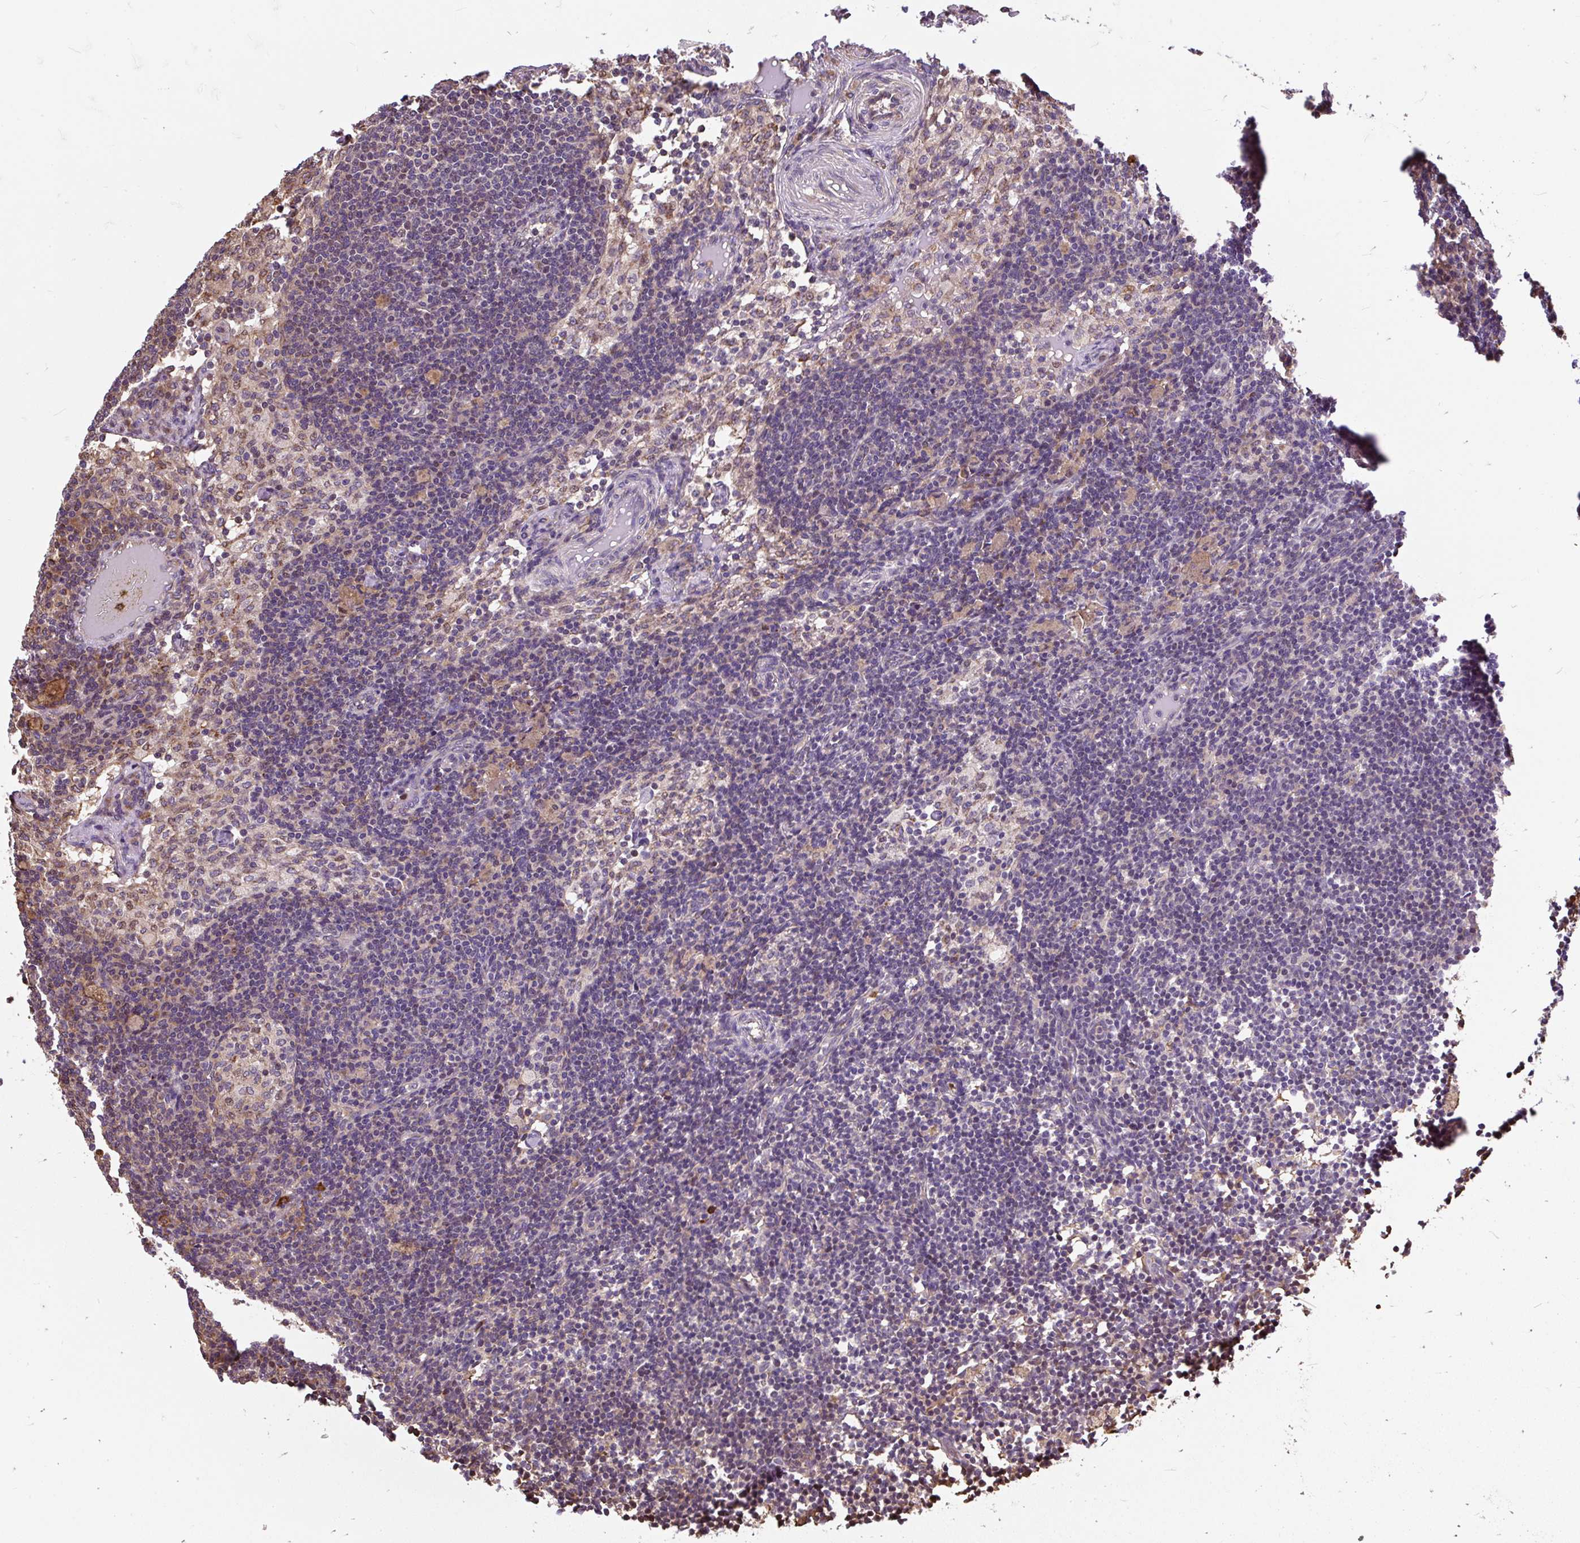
{"staining": {"intensity": "weak", "quantity": "25%-75%", "location": "cytoplasmic/membranous"}, "tissue": "lymph node", "cell_type": "Germinal center cells", "image_type": "normal", "snomed": [{"axis": "morphology", "description": "Normal tissue, NOS"}, {"axis": "topography", "description": "Lymph node"}], "caption": "Protein staining of benign lymph node shows weak cytoplasmic/membranous staining in approximately 25%-75% of germinal center cells. Nuclei are stained in blue.", "gene": "PUS7L", "patient": {"sex": "male", "age": 49}}